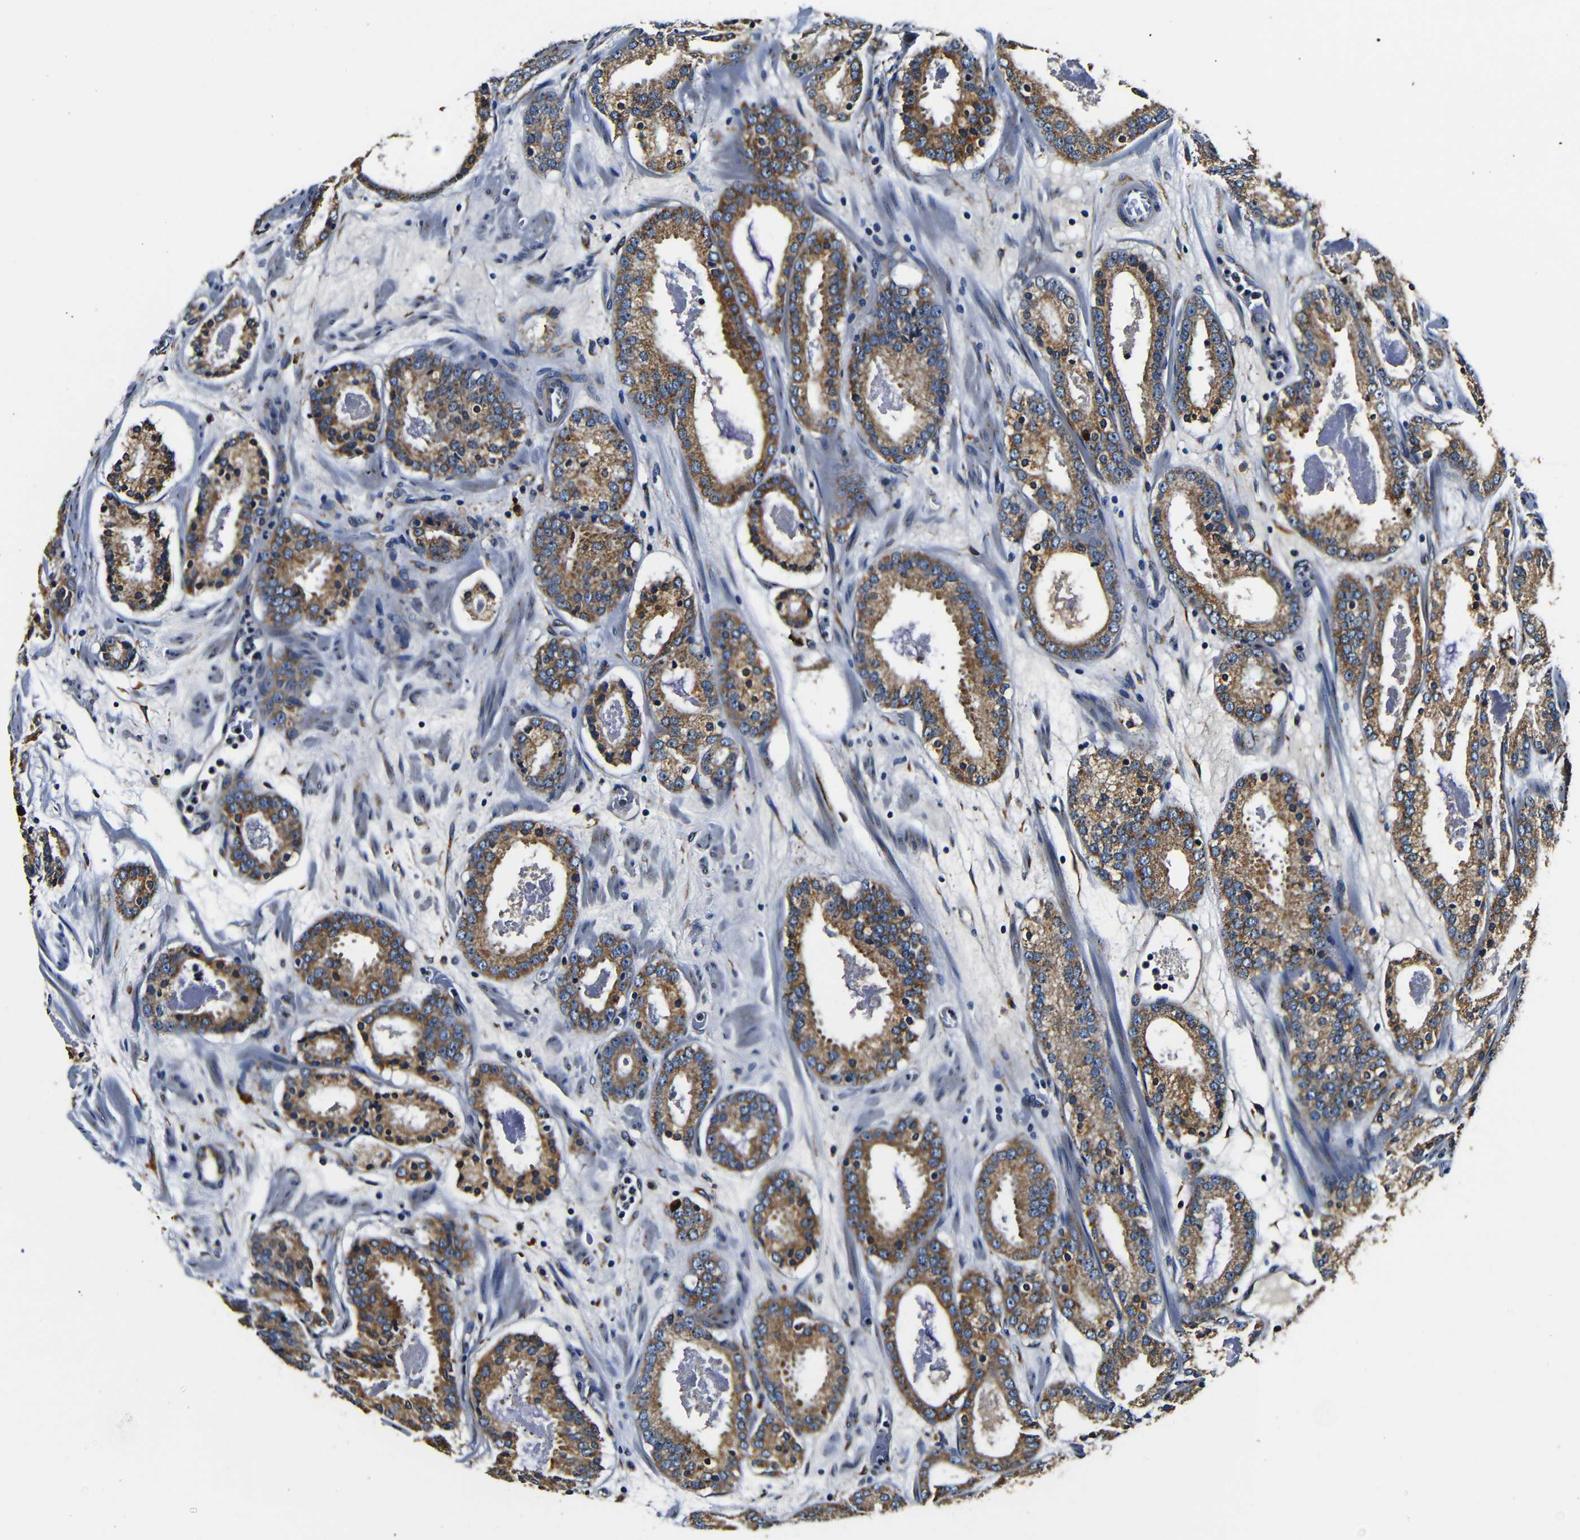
{"staining": {"intensity": "moderate", "quantity": ">75%", "location": "cytoplasmic/membranous"}, "tissue": "prostate cancer", "cell_type": "Tumor cells", "image_type": "cancer", "snomed": [{"axis": "morphology", "description": "Adenocarcinoma, Low grade"}, {"axis": "topography", "description": "Prostate"}], "caption": "The histopathology image shows immunohistochemical staining of low-grade adenocarcinoma (prostate). There is moderate cytoplasmic/membranous expression is seen in about >75% of tumor cells. (Brightfield microscopy of DAB IHC at high magnification).", "gene": "RRBP1", "patient": {"sex": "male", "age": 69}}